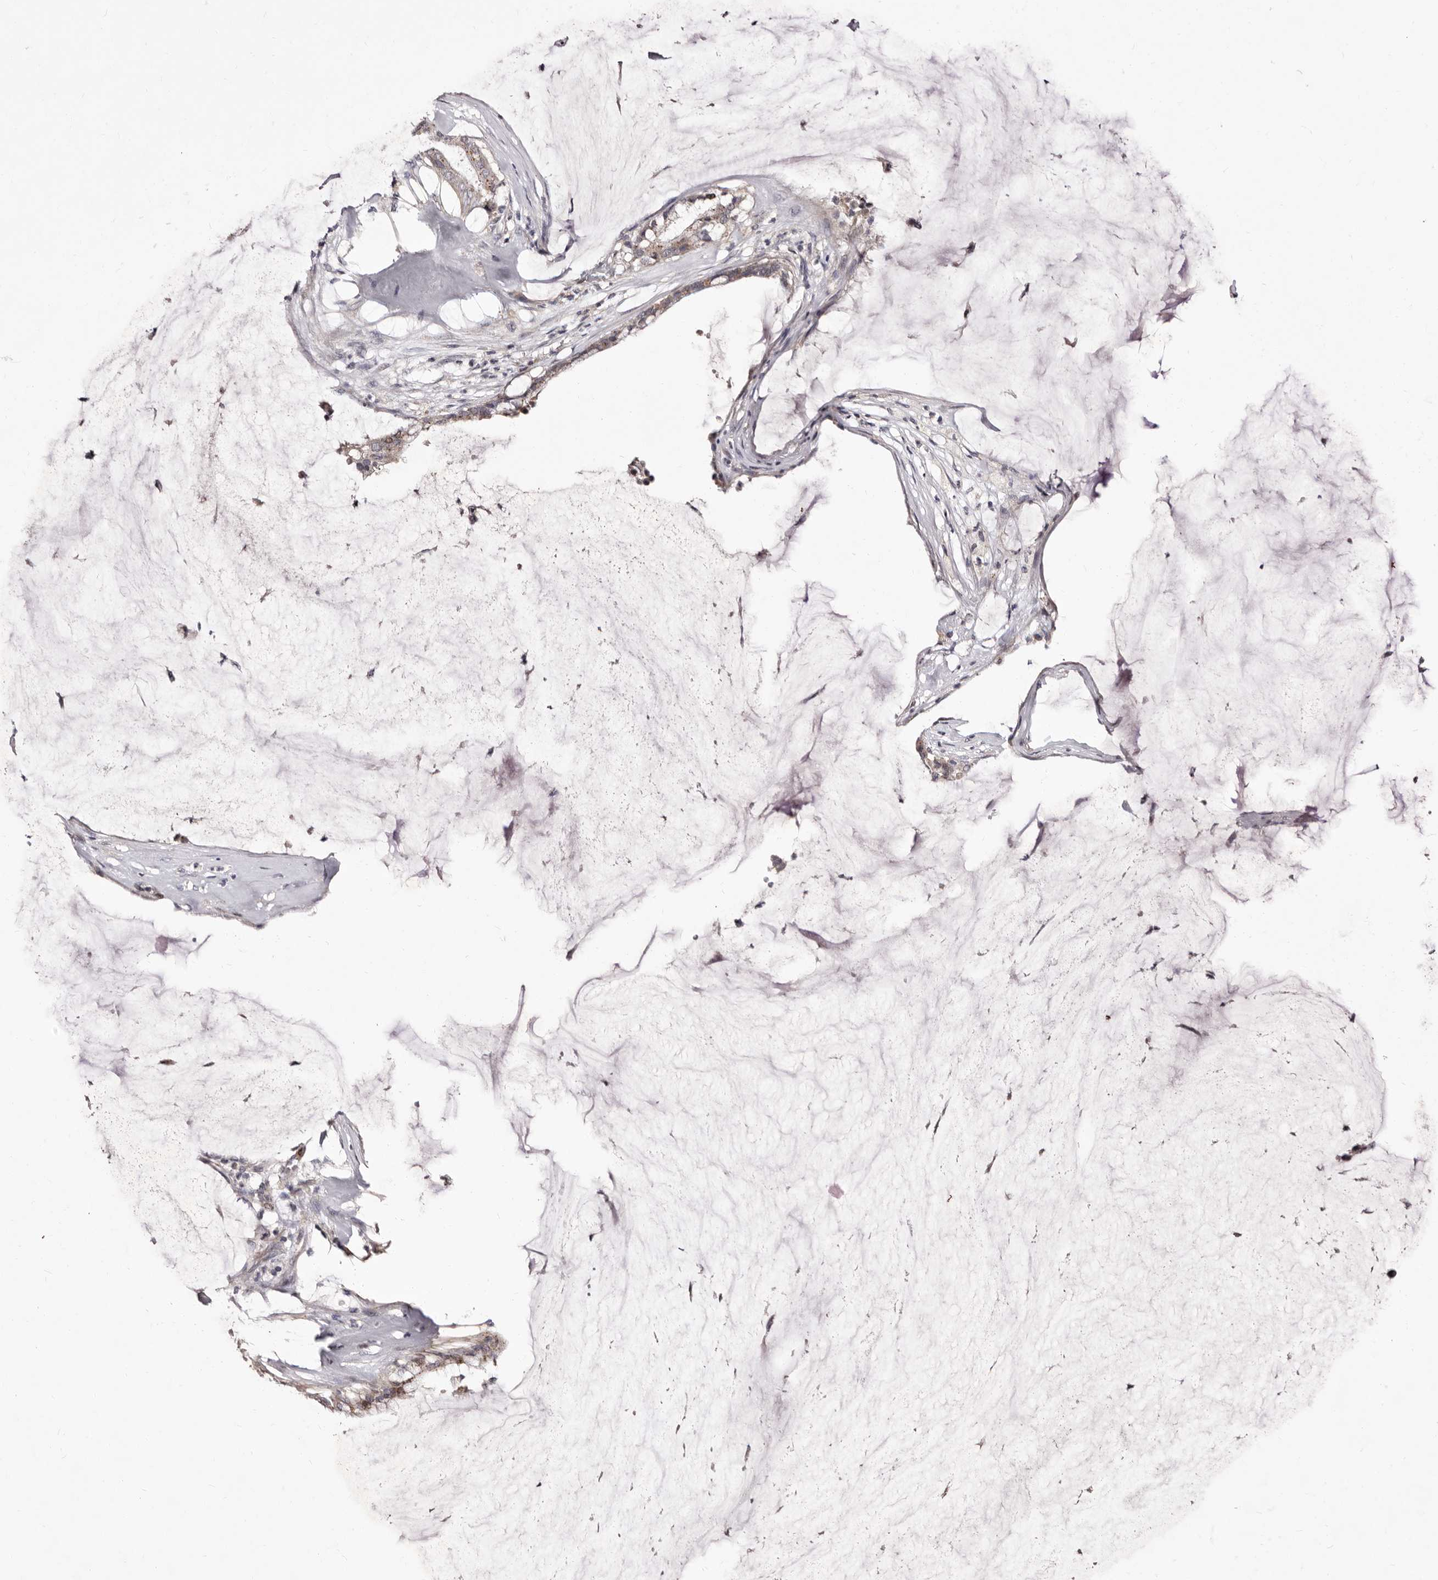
{"staining": {"intensity": "weak", "quantity": ">75%", "location": "cytoplasmic/membranous"}, "tissue": "pancreatic cancer", "cell_type": "Tumor cells", "image_type": "cancer", "snomed": [{"axis": "morphology", "description": "Adenocarcinoma, NOS"}, {"axis": "topography", "description": "Pancreas"}], "caption": "This micrograph demonstrates pancreatic adenocarcinoma stained with IHC to label a protein in brown. The cytoplasmic/membranous of tumor cells show weak positivity for the protein. Nuclei are counter-stained blue.", "gene": "CDCA8", "patient": {"sex": "male", "age": 41}}